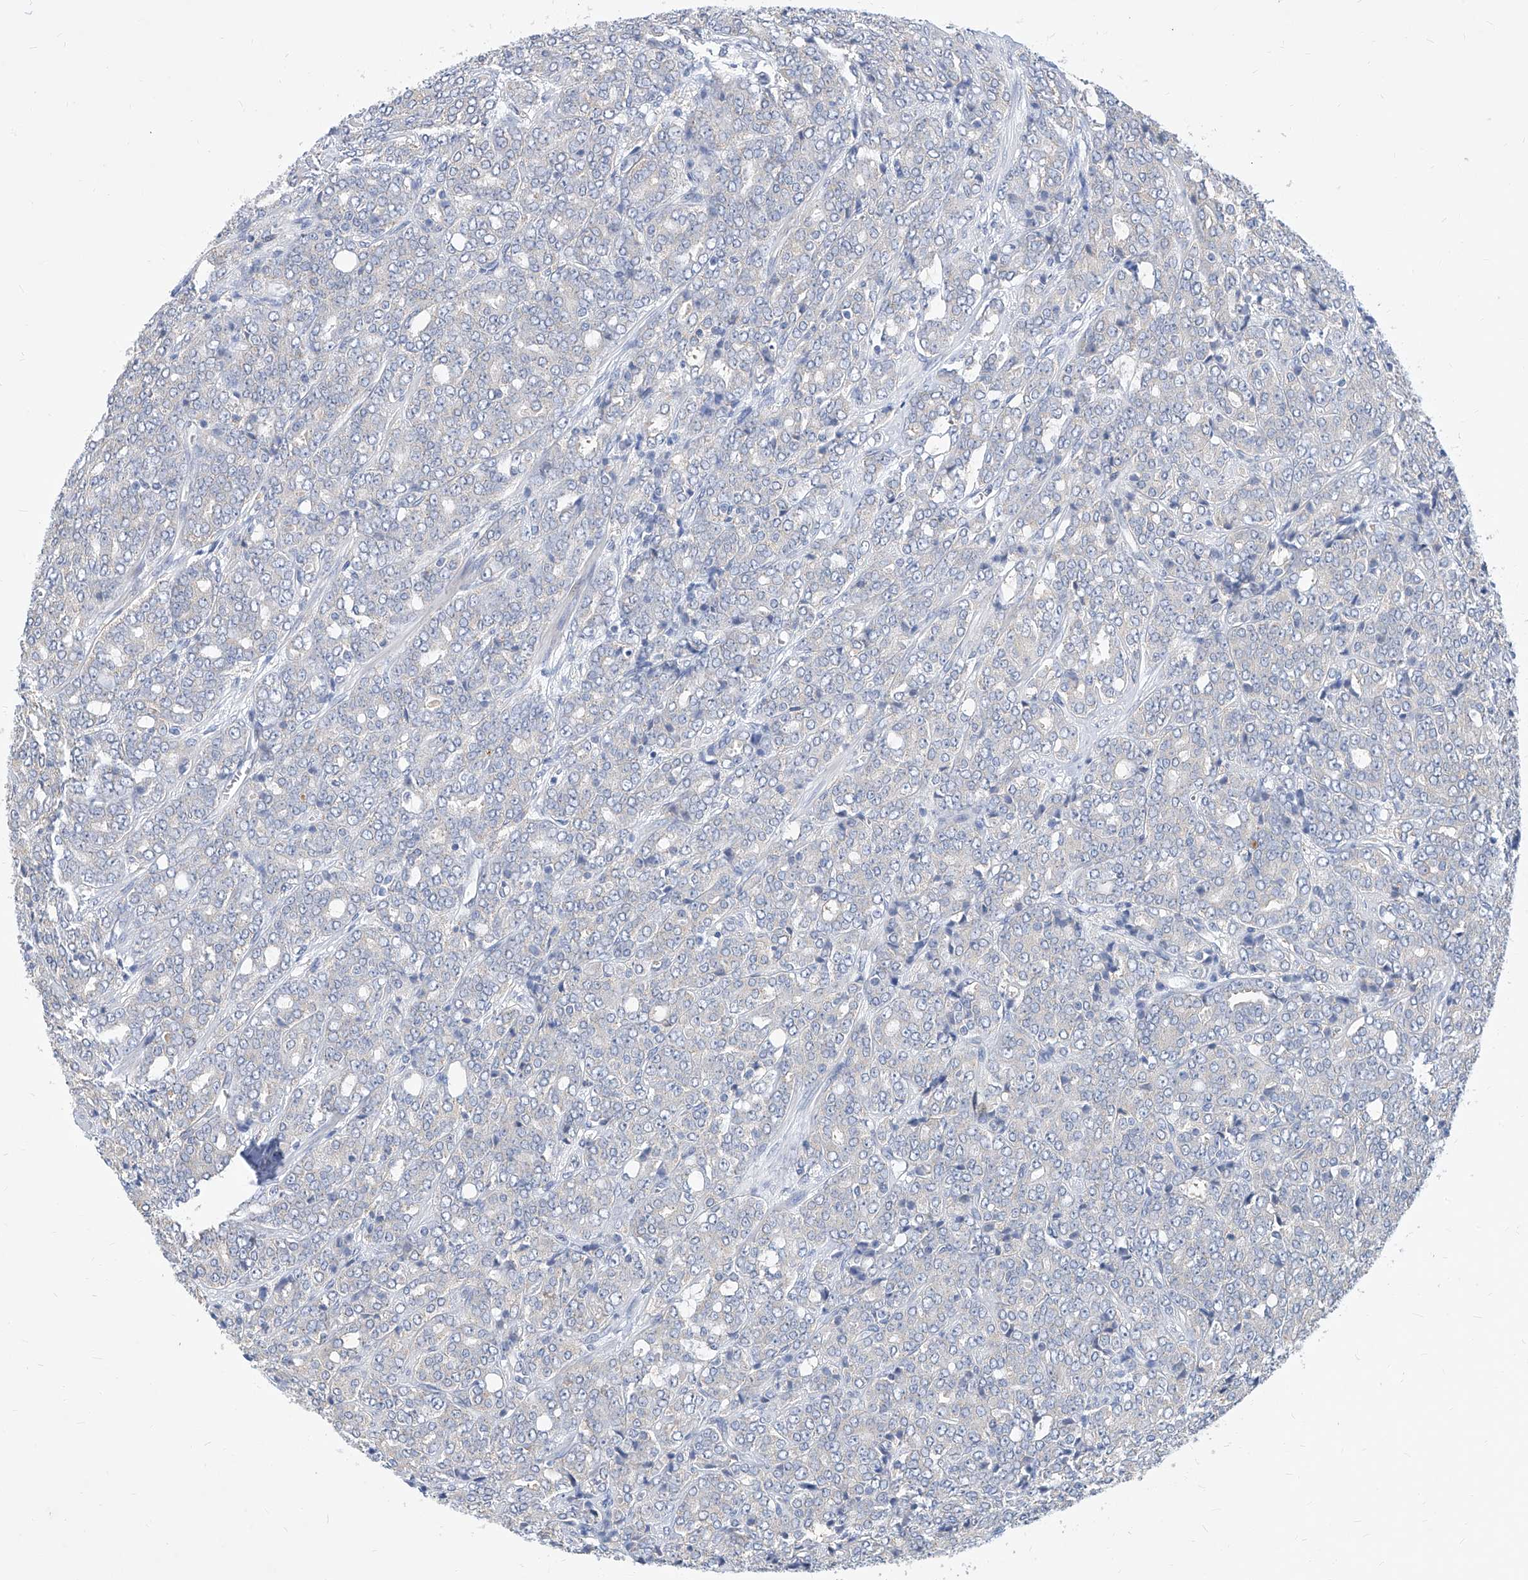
{"staining": {"intensity": "negative", "quantity": "none", "location": "none"}, "tissue": "prostate cancer", "cell_type": "Tumor cells", "image_type": "cancer", "snomed": [{"axis": "morphology", "description": "Adenocarcinoma, High grade"}, {"axis": "topography", "description": "Prostate"}], "caption": "Immunohistochemistry micrograph of human adenocarcinoma (high-grade) (prostate) stained for a protein (brown), which displays no staining in tumor cells.", "gene": "MX2", "patient": {"sex": "male", "age": 62}}